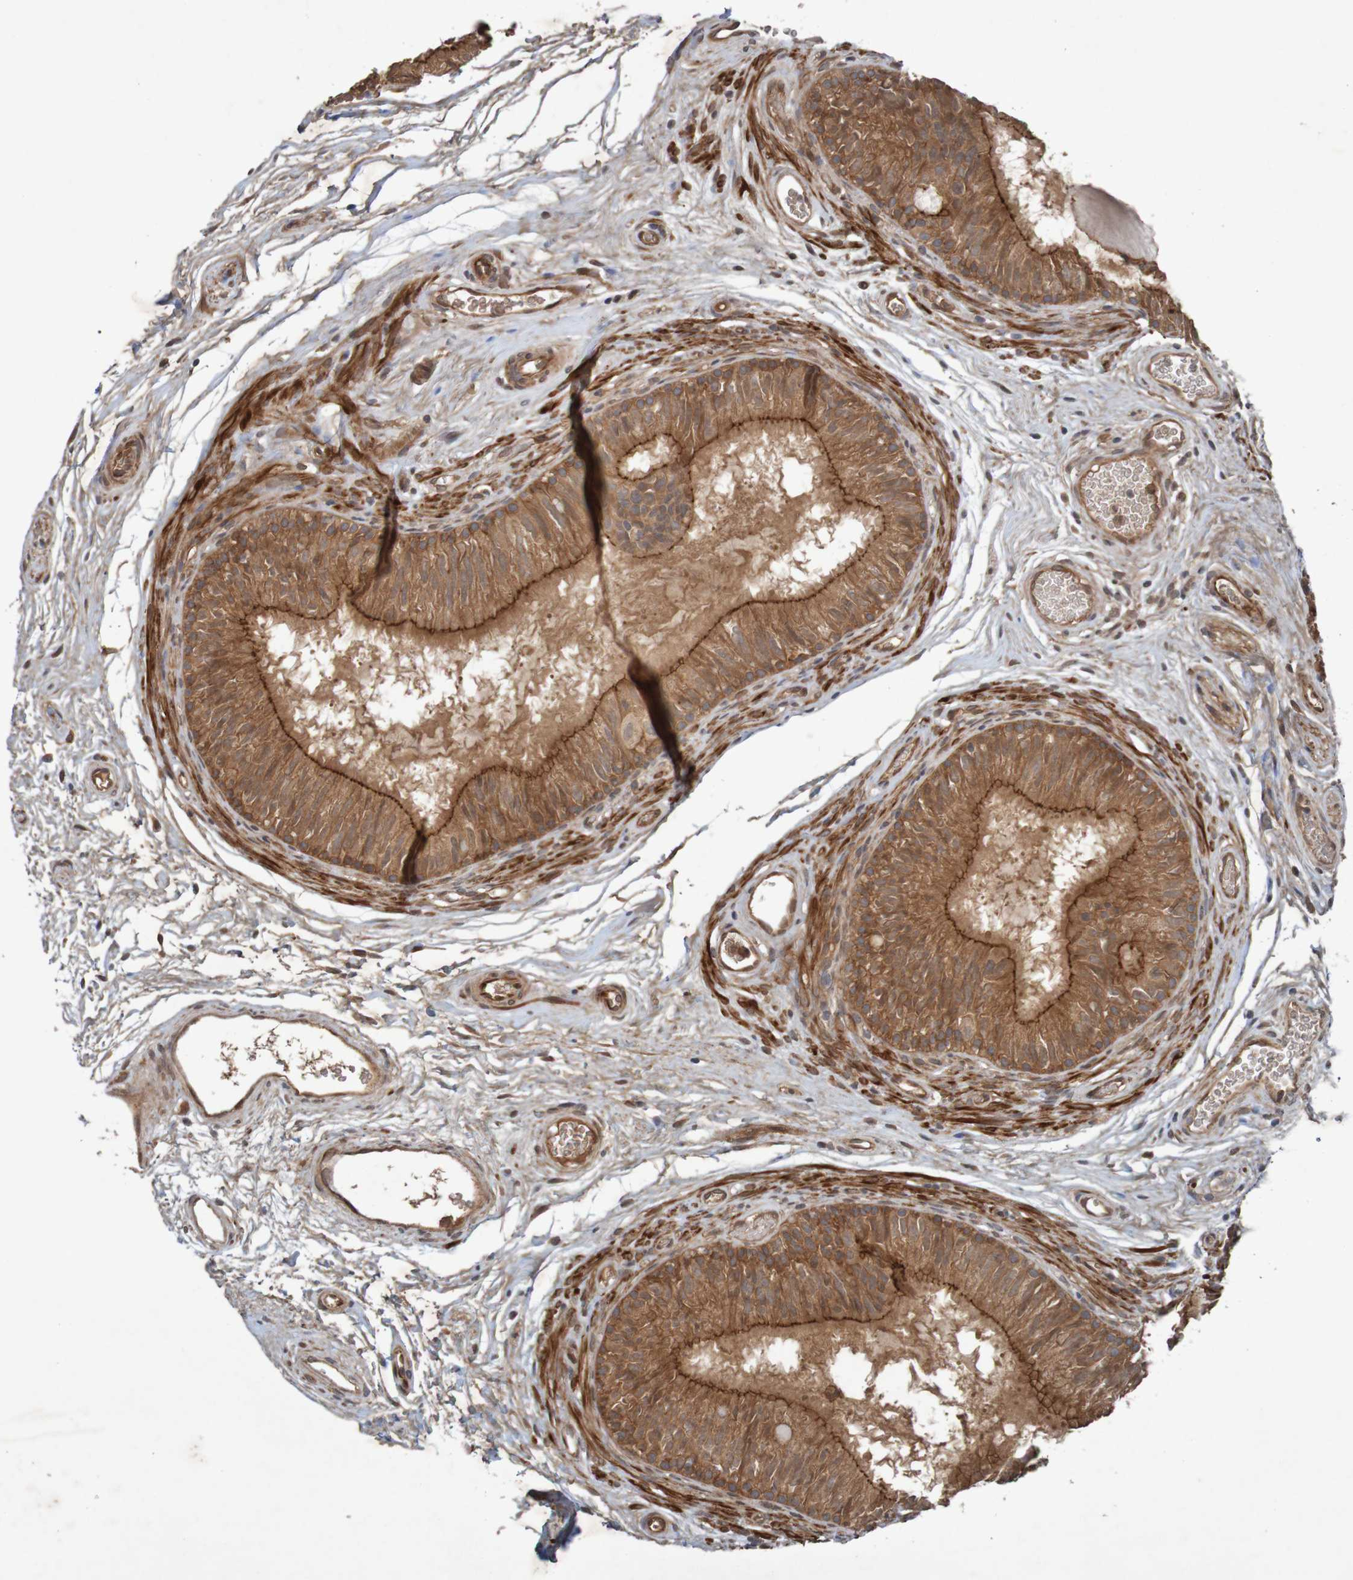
{"staining": {"intensity": "moderate", "quantity": ">75%", "location": "cytoplasmic/membranous"}, "tissue": "epididymis", "cell_type": "Glandular cells", "image_type": "normal", "snomed": [{"axis": "morphology", "description": "Normal tissue, NOS"}, {"axis": "topography", "description": "Epididymis"}], "caption": "Protein positivity by IHC reveals moderate cytoplasmic/membranous staining in about >75% of glandular cells in benign epididymis. Immunohistochemistry stains the protein in brown and the nuclei are stained blue.", "gene": "ARHGEF11", "patient": {"sex": "male", "age": 36}}